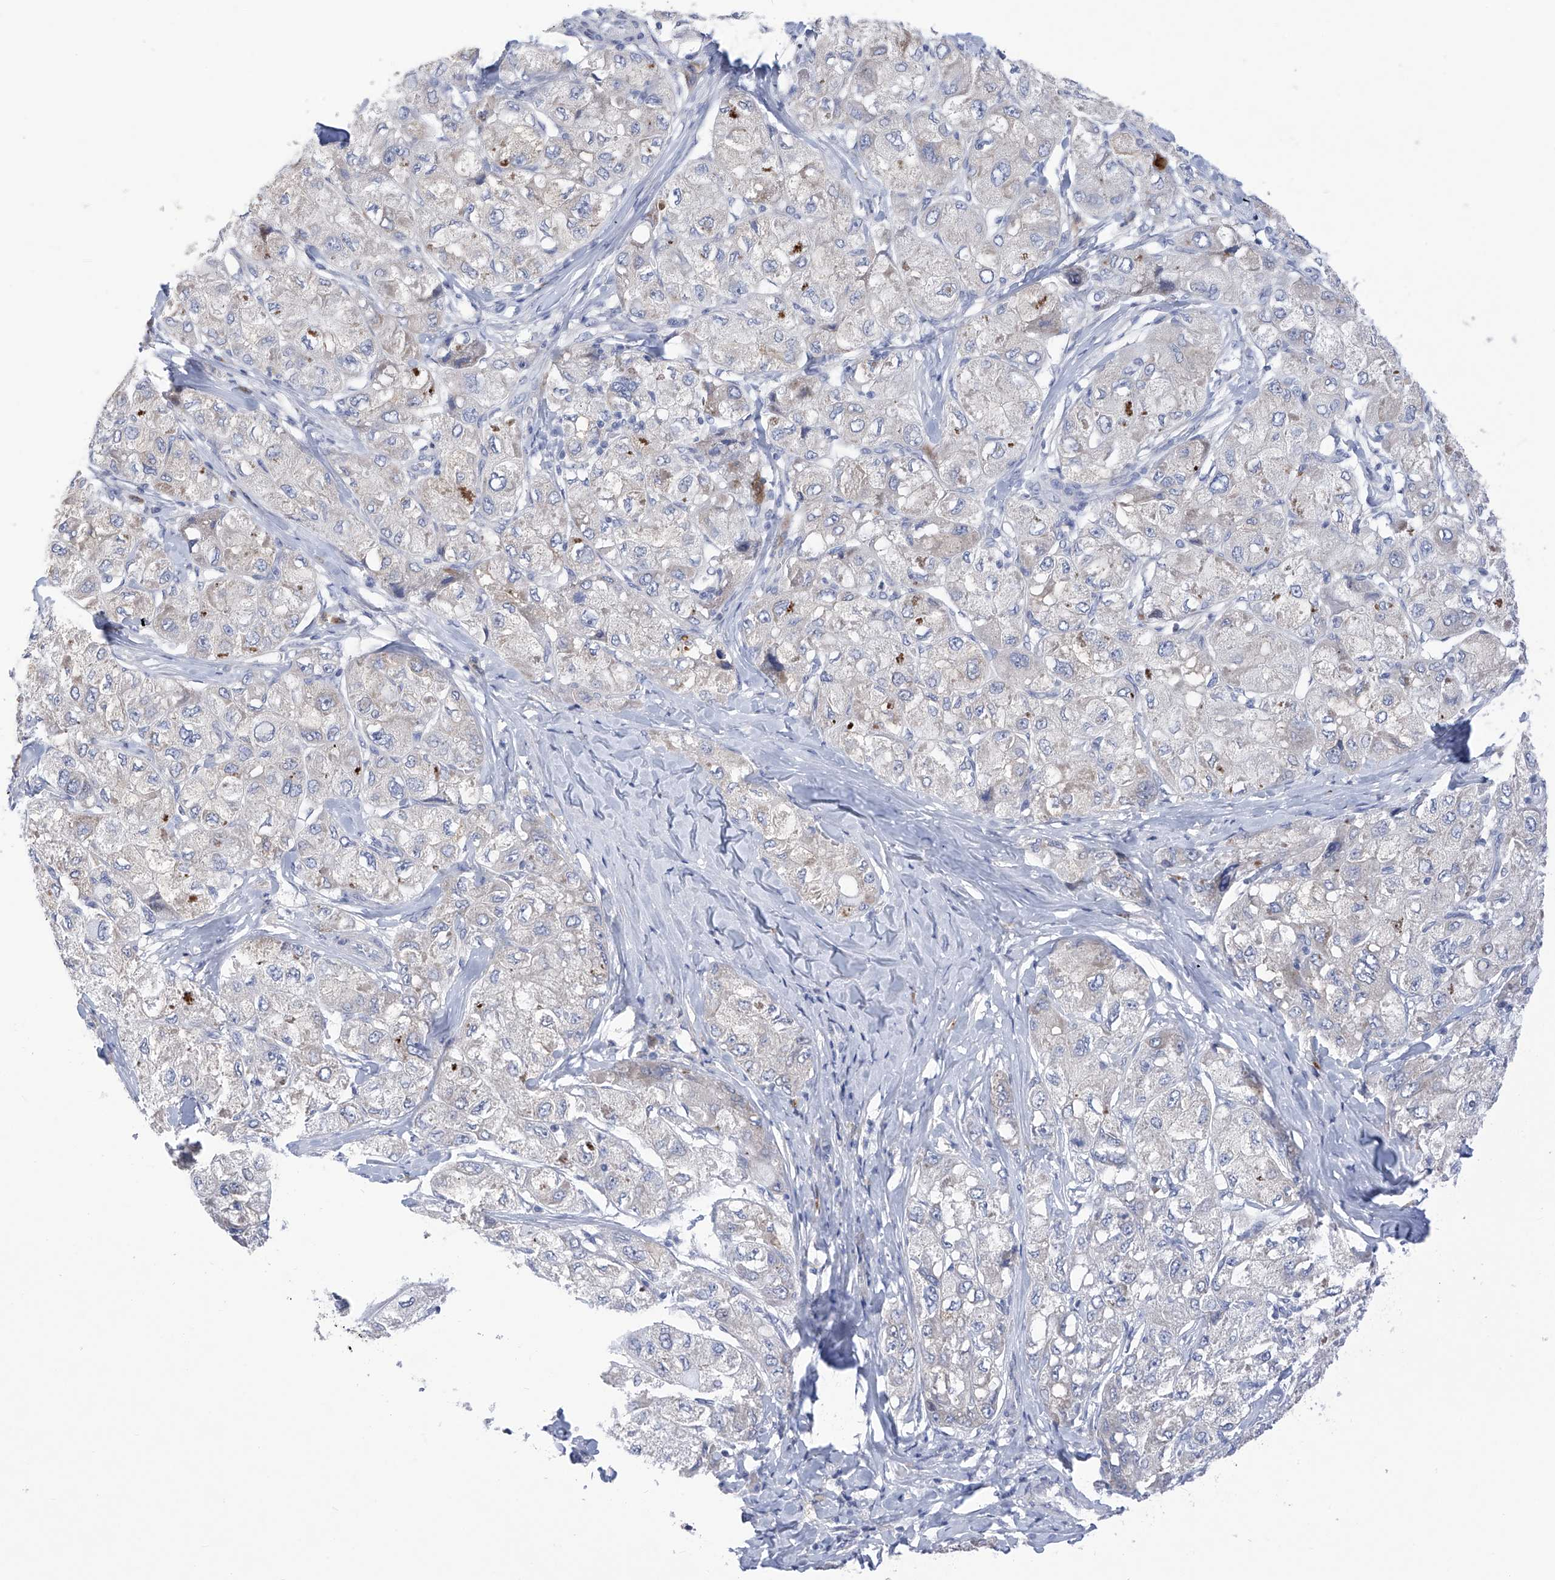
{"staining": {"intensity": "negative", "quantity": "none", "location": "none"}, "tissue": "liver cancer", "cell_type": "Tumor cells", "image_type": "cancer", "snomed": [{"axis": "morphology", "description": "Carcinoma, Hepatocellular, NOS"}, {"axis": "topography", "description": "Liver"}], "caption": "Hepatocellular carcinoma (liver) was stained to show a protein in brown. There is no significant expression in tumor cells. The staining was performed using DAB (3,3'-diaminobenzidine) to visualize the protein expression in brown, while the nuclei were stained in blue with hematoxylin (Magnification: 20x).", "gene": "SLCO4A1", "patient": {"sex": "male", "age": 80}}